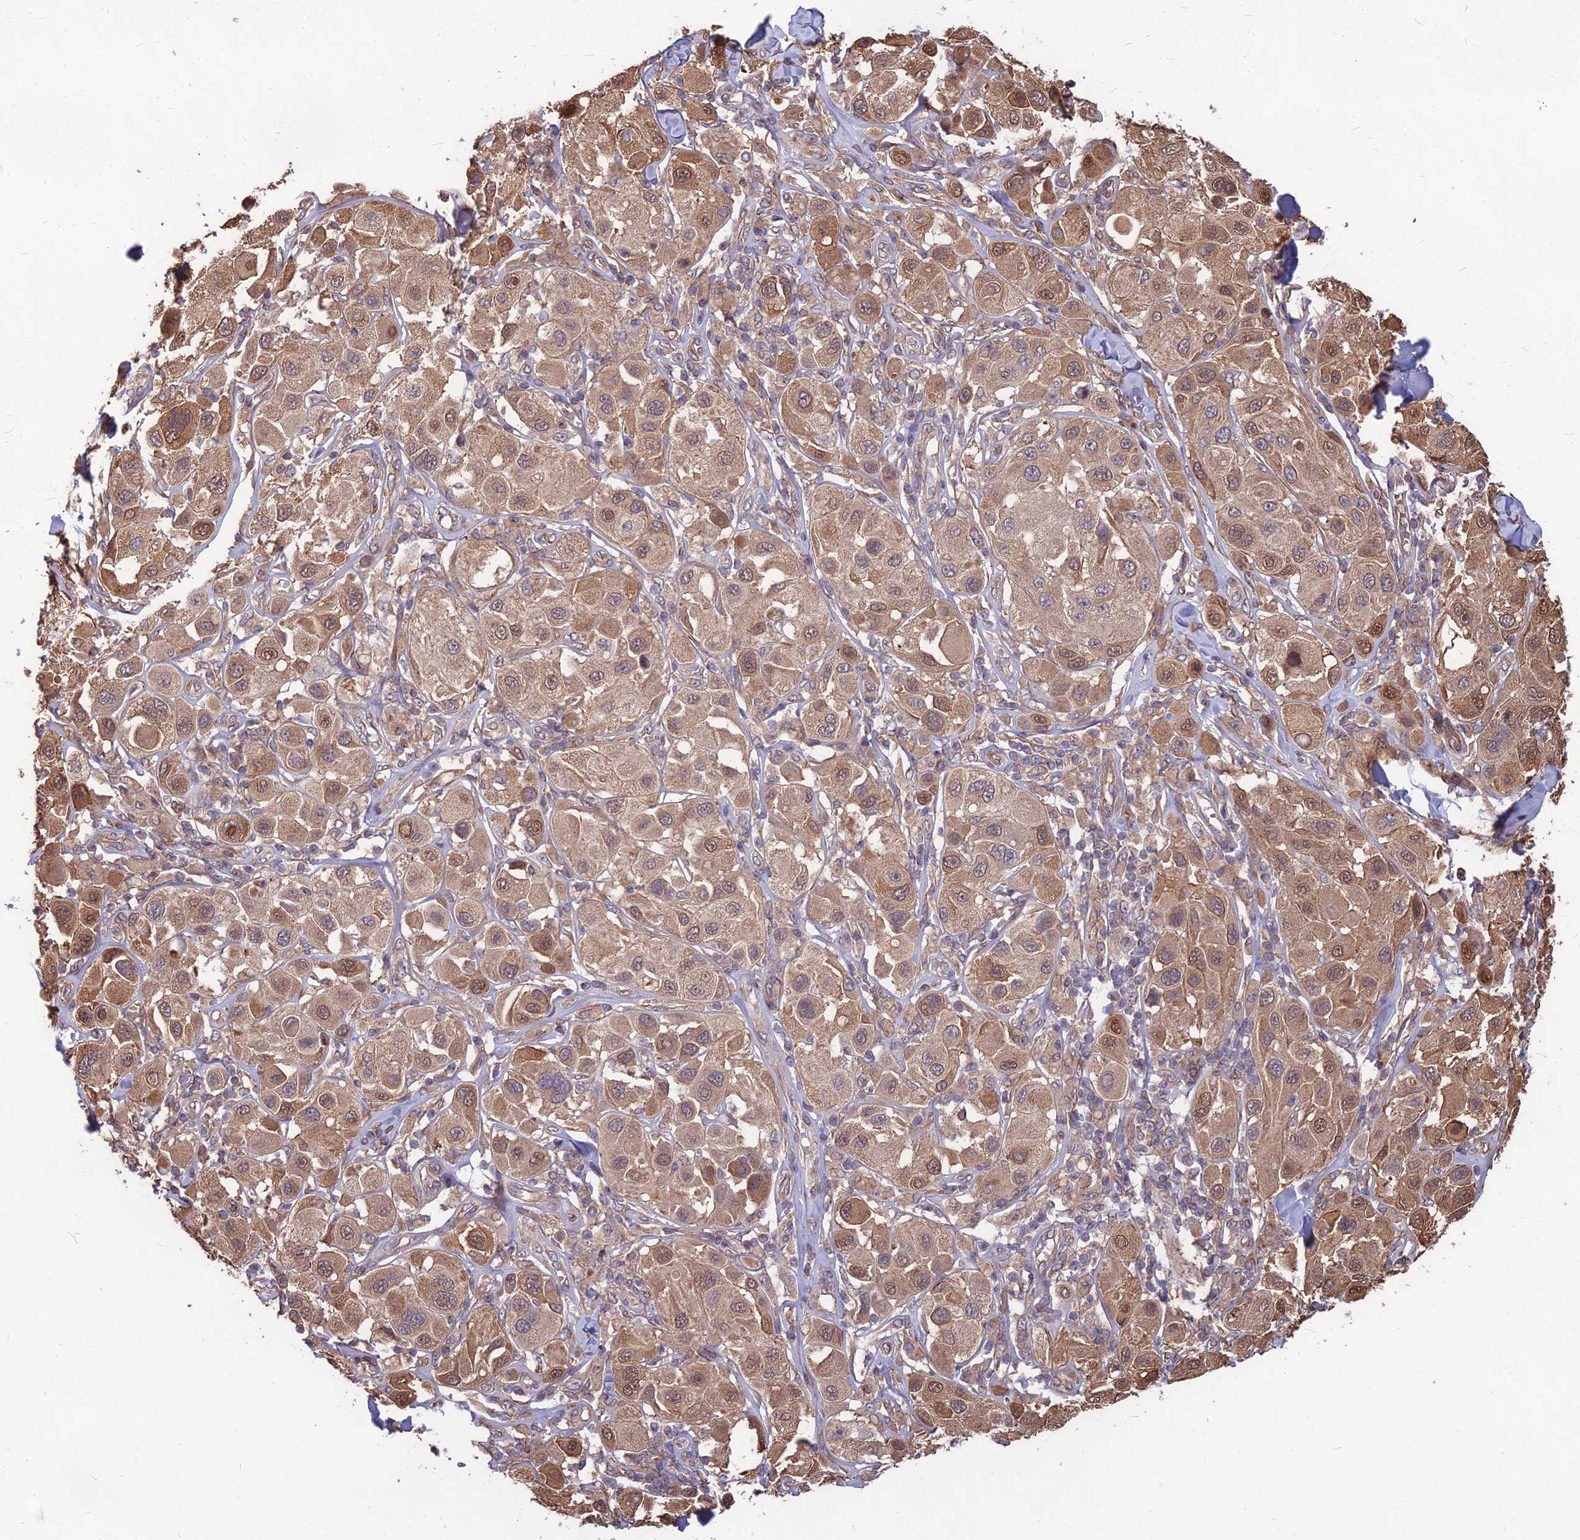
{"staining": {"intensity": "moderate", "quantity": ">75%", "location": "cytoplasmic/membranous,nuclear"}, "tissue": "melanoma", "cell_type": "Tumor cells", "image_type": "cancer", "snomed": [{"axis": "morphology", "description": "Malignant melanoma, Metastatic site"}, {"axis": "topography", "description": "Skin"}], "caption": "Brown immunohistochemical staining in human malignant melanoma (metastatic site) exhibits moderate cytoplasmic/membranous and nuclear expression in about >75% of tumor cells. Nuclei are stained in blue.", "gene": "LSM6", "patient": {"sex": "male", "age": 41}}